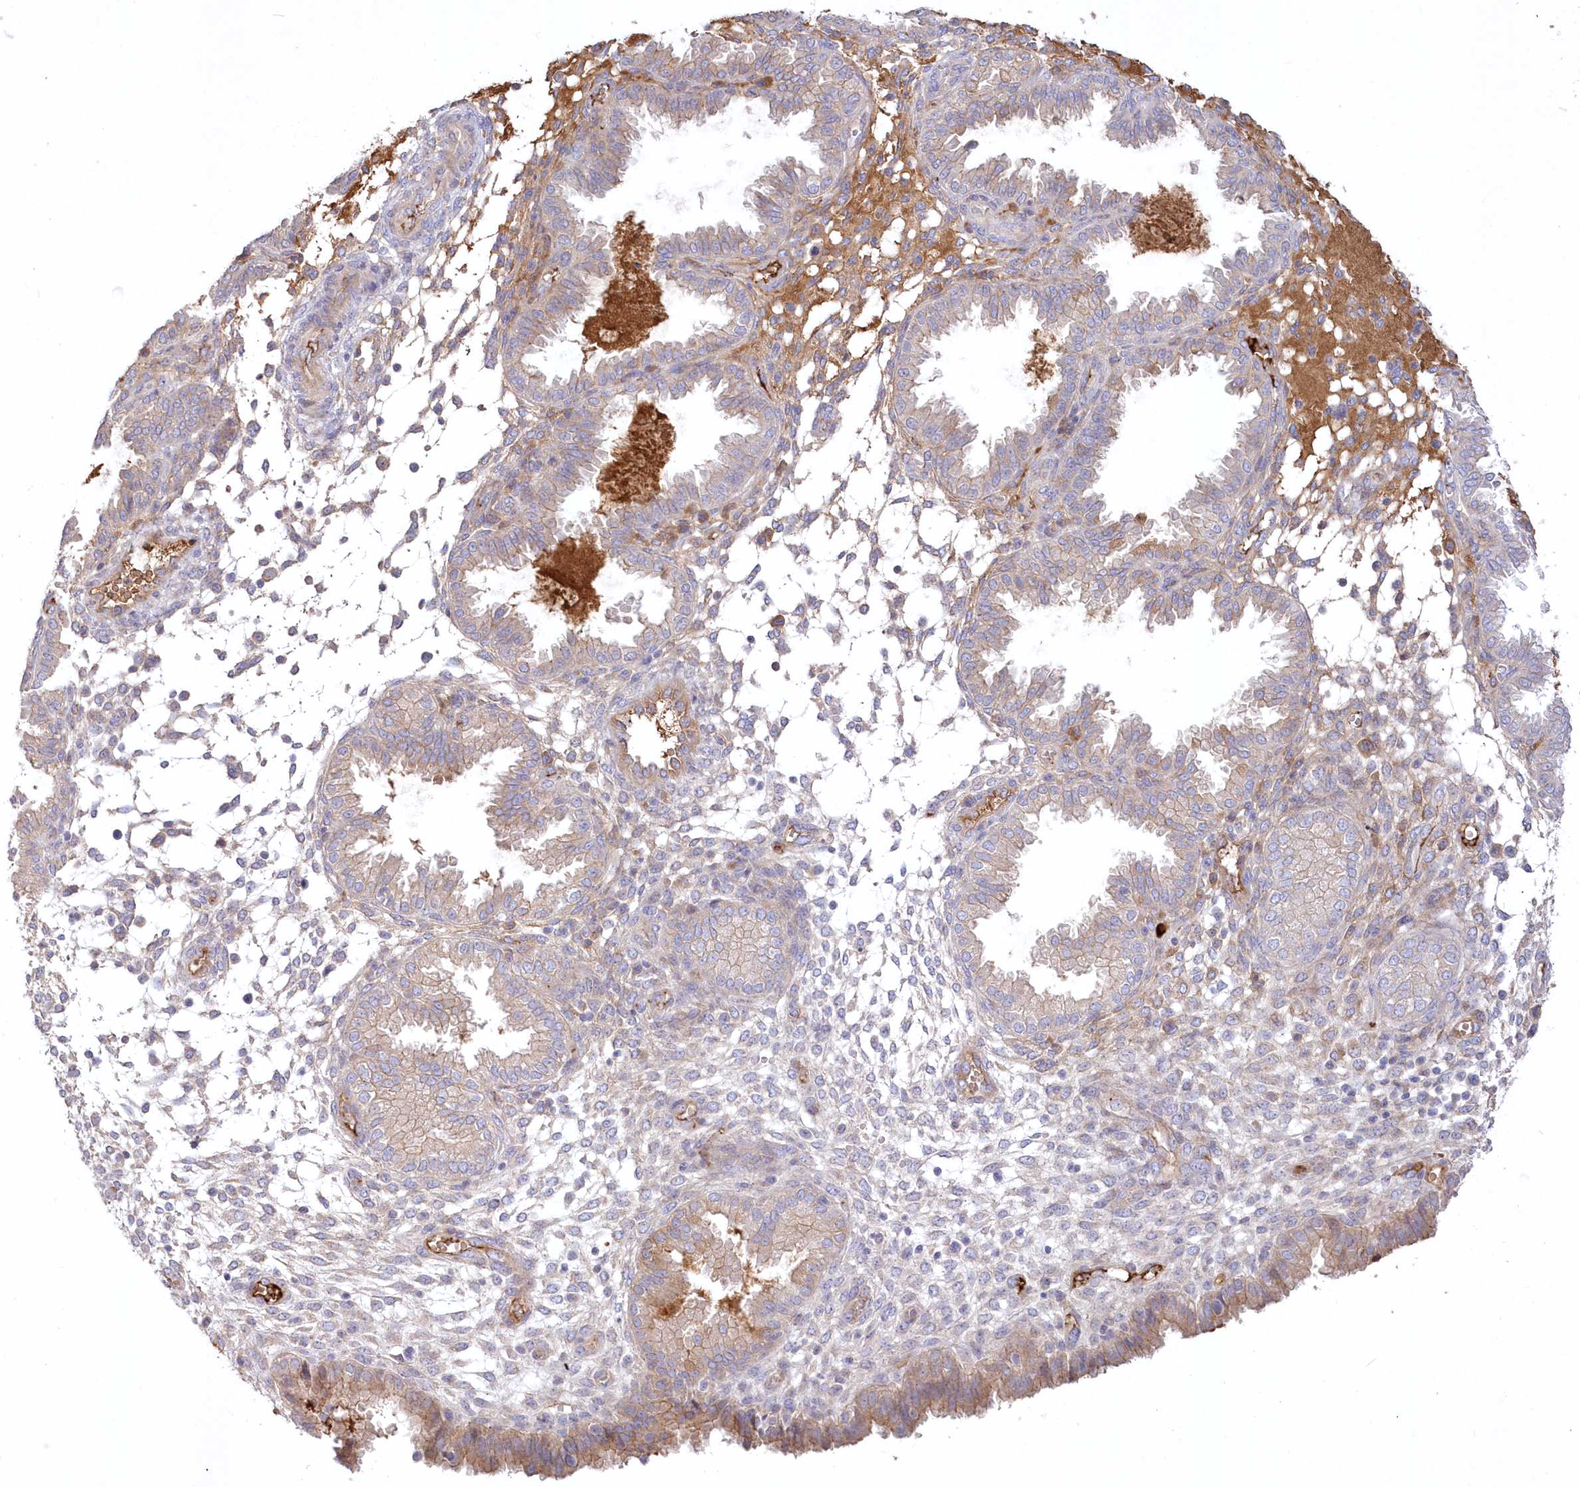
{"staining": {"intensity": "weak", "quantity": "<25%", "location": "cytoplasmic/membranous"}, "tissue": "endometrium", "cell_type": "Cells in endometrial stroma", "image_type": "normal", "snomed": [{"axis": "morphology", "description": "Normal tissue, NOS"}, {"axis": "topography", "description": "Endometrium"}], "caption": "A high-resolution histopathology image shows immunohistochemistry (IHC) staining of normal endometrium, which exhibits no significant staining in cells in endometrial stroma.", "gene": "WBP1L", "patient": {"sex": "female", "age": 33}}